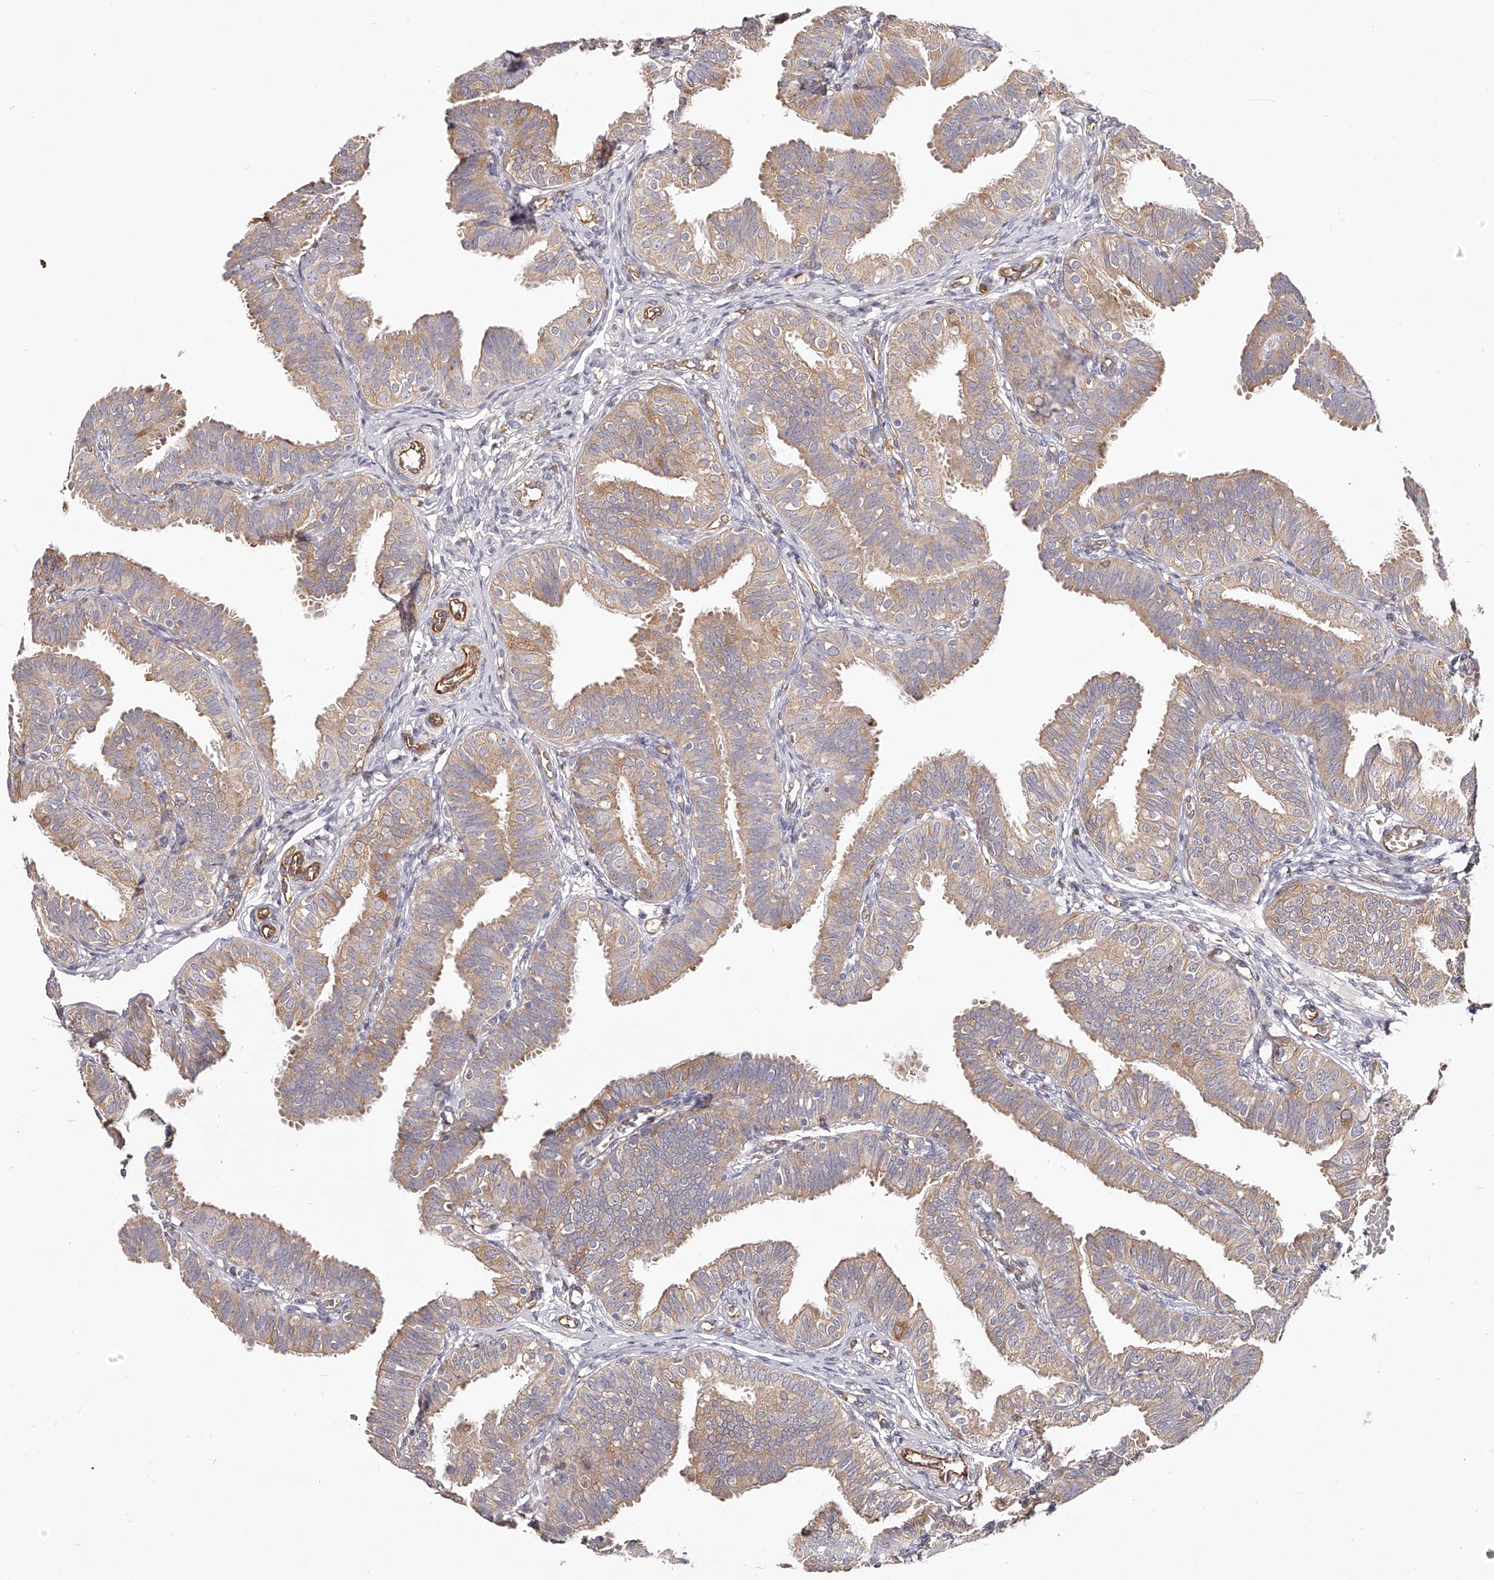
{"staining": {"intensity": "moderate", "quantity": ">75%", "location": "cytoplasmic/membranous"}, "tissue": "fallopian tube", "cell_type": "Glandular cells", "image_type": "normal", "snomed": [{"axis": "morphology", "description": "Normal tissue, NOS"}, {"axis": "topography", "description": "Fallopian tube"}], "caption": "Protein expression analysis of normal fallopian tube exhibits moderate cytoplasmic/membranous expression in approximately >75% of glandular cells.", "gene": "LAP3", "patient": {"sex": "female", "age": 35}}